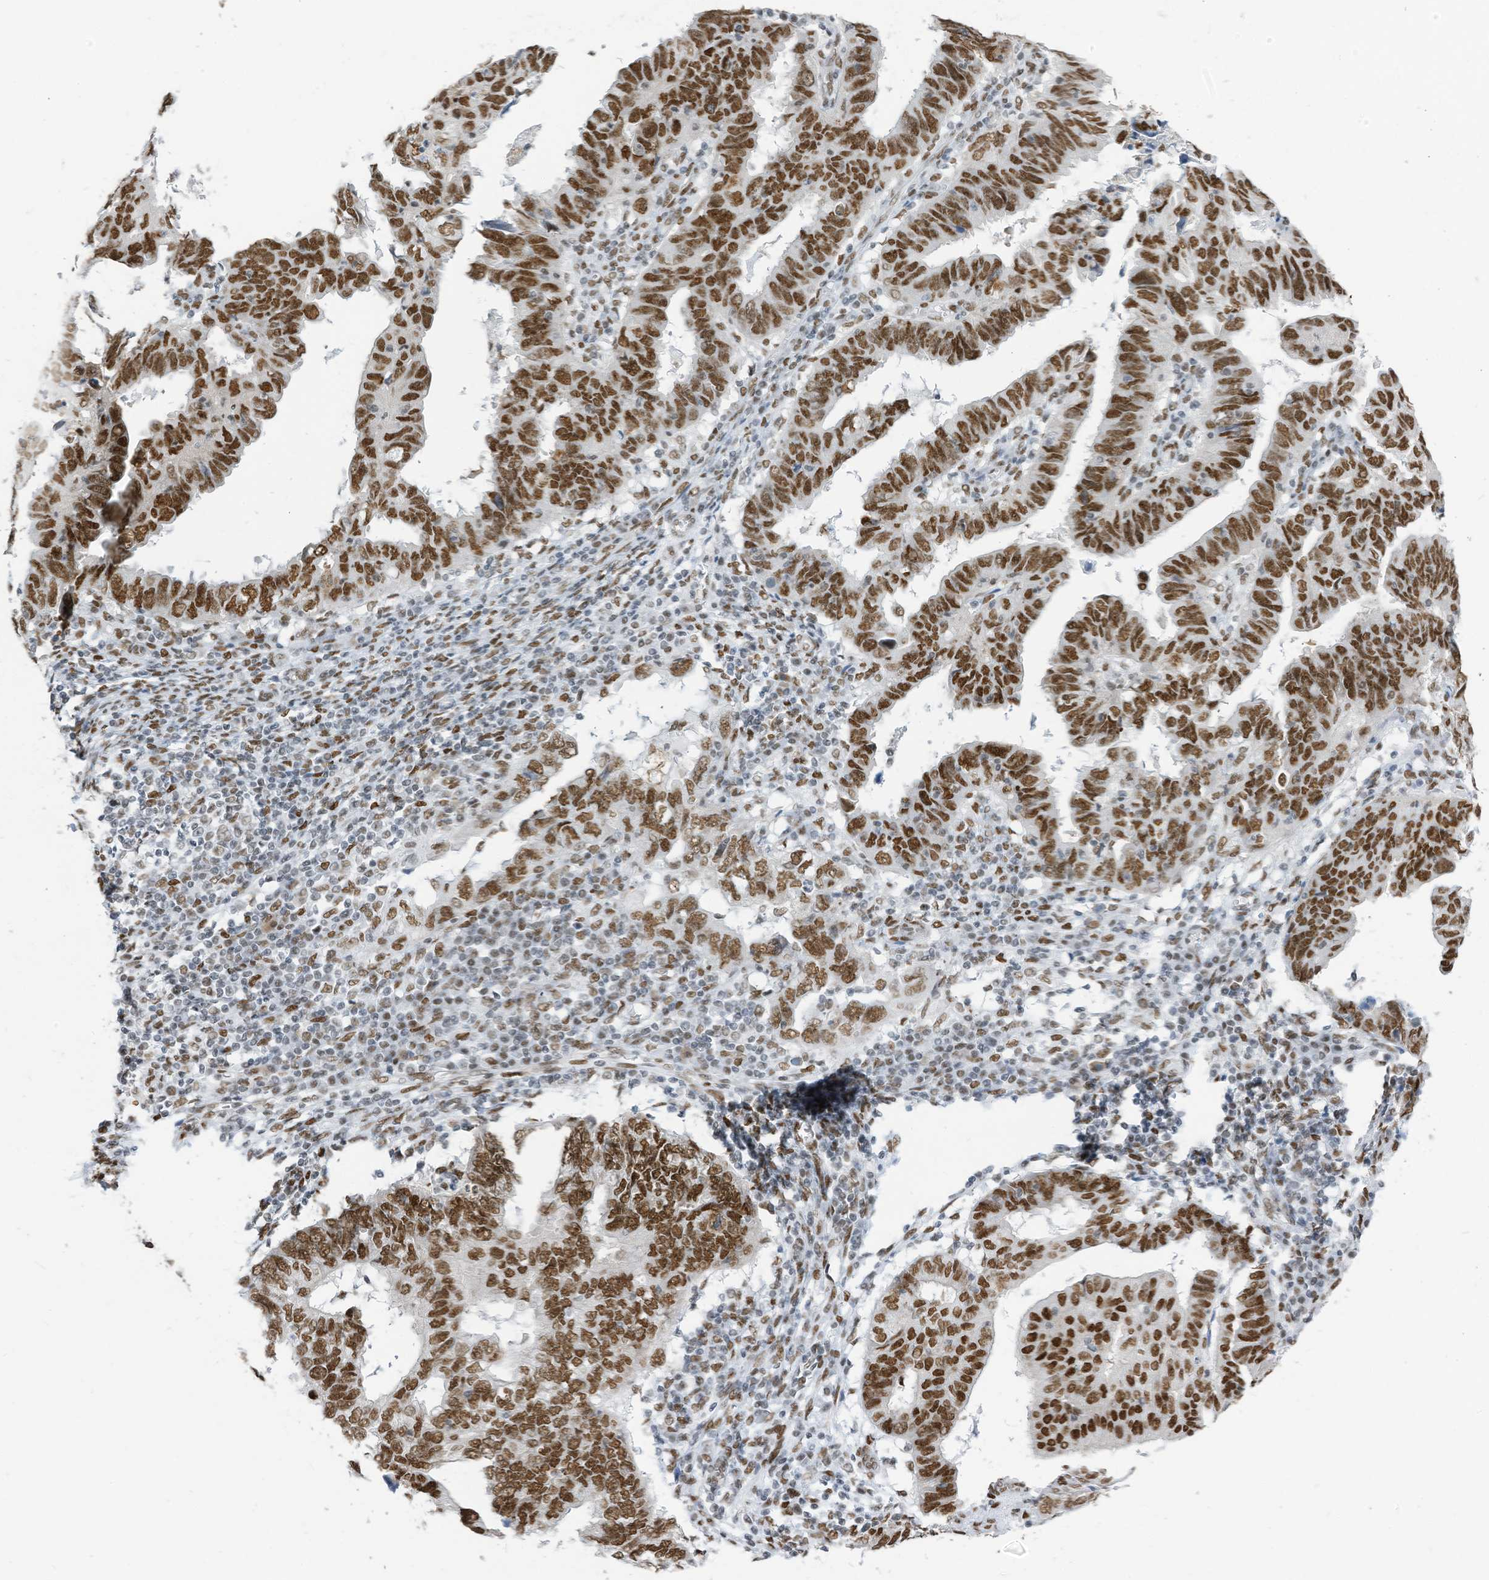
{"staining": {"intensity": "strong", "quantity": ">75%", "location": "nuclear"}, "tissue": "endometrial cancer", "cell_type": "Tumor cells", "image_type": "cancer", "snomed": [{"axis": "morphology", "description": "Adenocarcinoma, NOS"}, {"axis": "topography", "description": "Uterus"}], "caption": "This micrograph exhibits immunohistochemistry (IHC) staining of endometrial cancer, with high strong nuclear positivity in about >75% of tumor cells.", "gene": "KHSRP", "patient": {"sex": "female", "age": 77}}